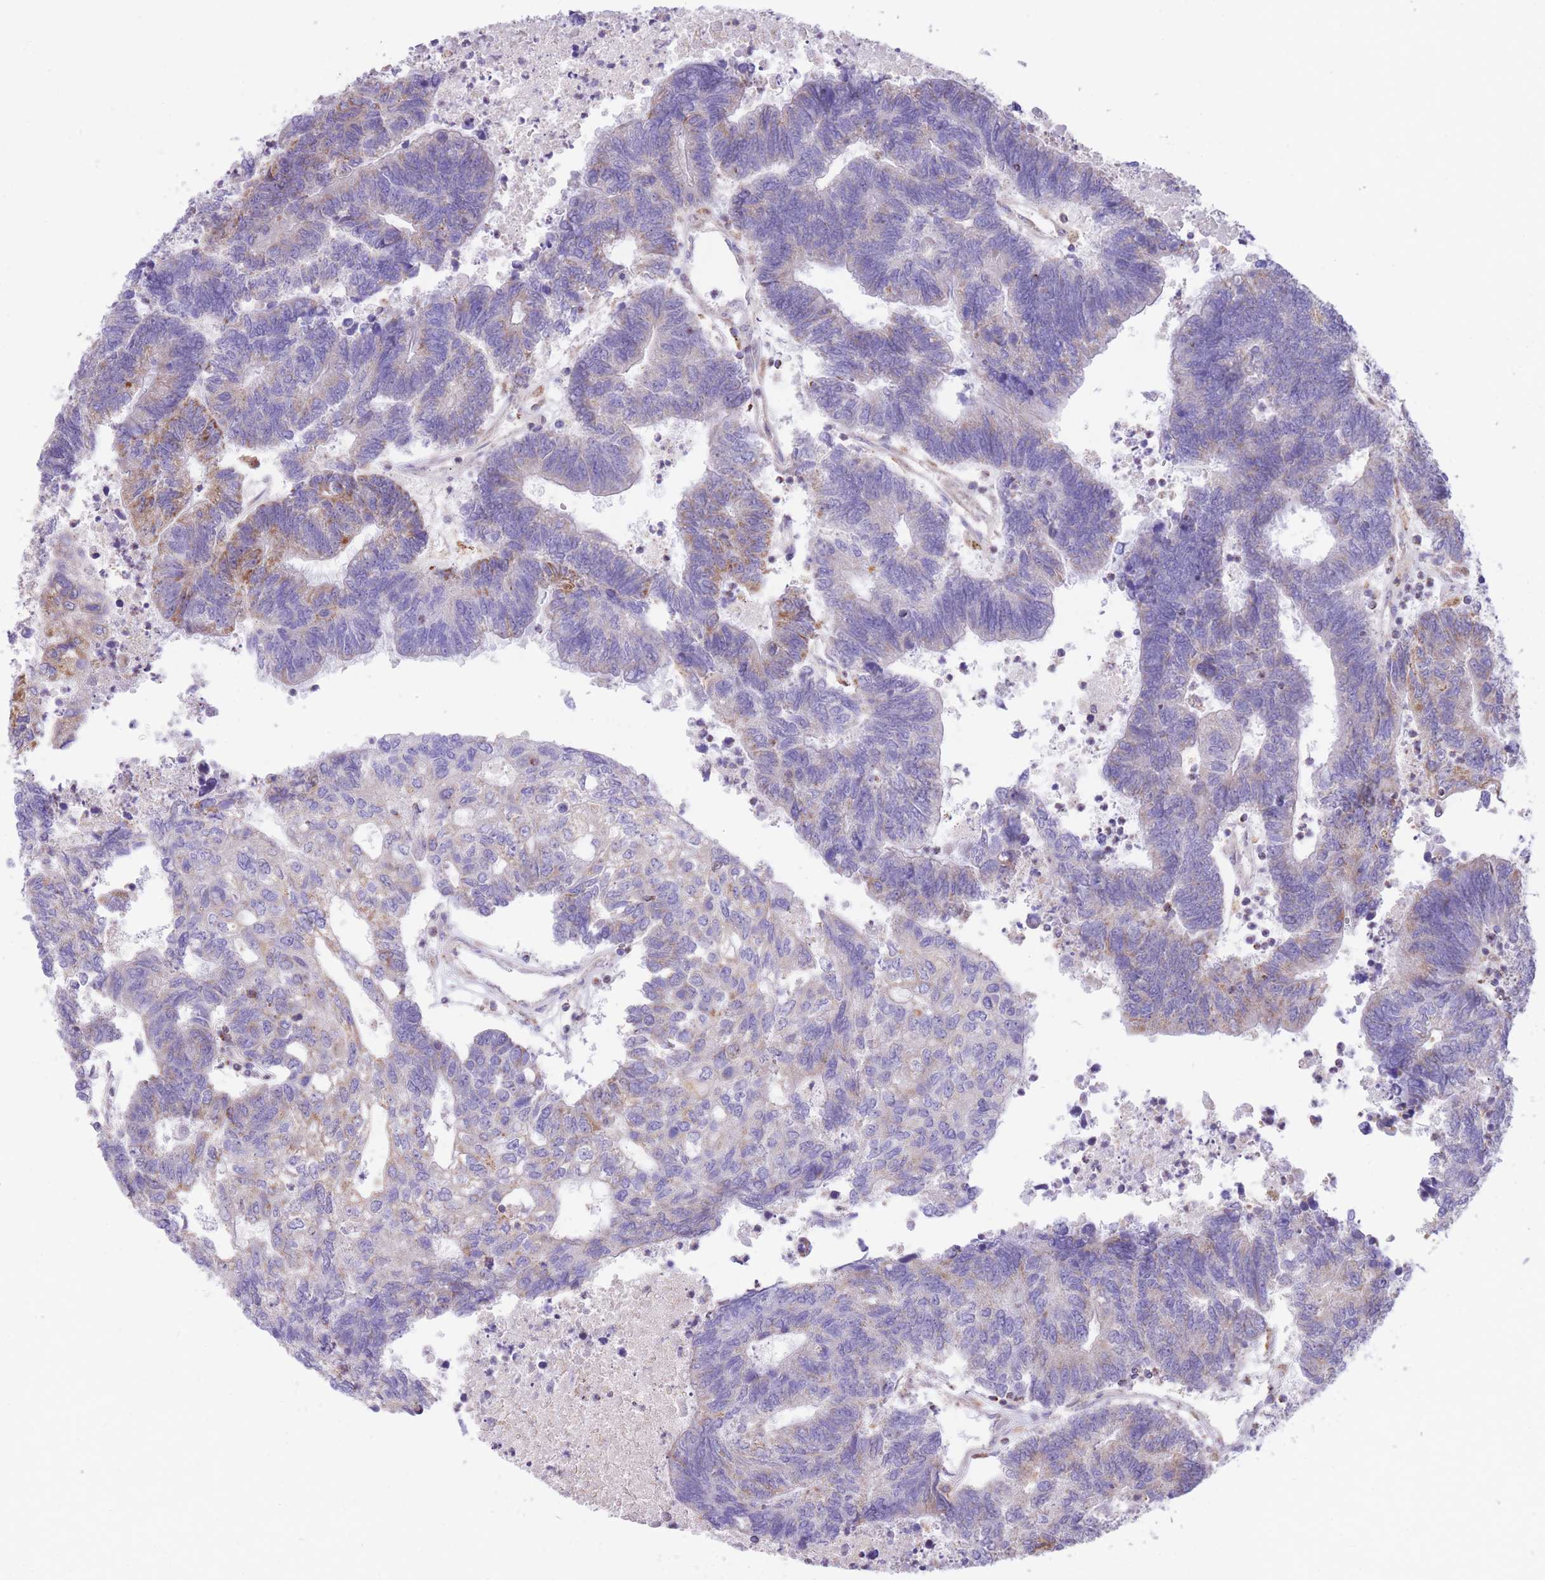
{"staining": {"intensity": "moderate", "quantity": "<25%", "location": "cytoplasmic/membranous"}, "tissue": "colorectal cancer", "cell_type": "Tumor cells", "image_type": "cancer", "snomed": [{"axis": "morphology", "description": "Adenocarcinoma, NOS"}, {"axis": "topography", "description": "Colon"}], "caption": "A histopathology image showing moderate cytoplasmic/membranous expression in approximately <25% of tumor cells in colorectal cancer (adenocarcinoma), as visualized by brown immunohistochemical staining.", "gene": "ST3GAL3", "patient": {"sex": "female", "age": 48}}